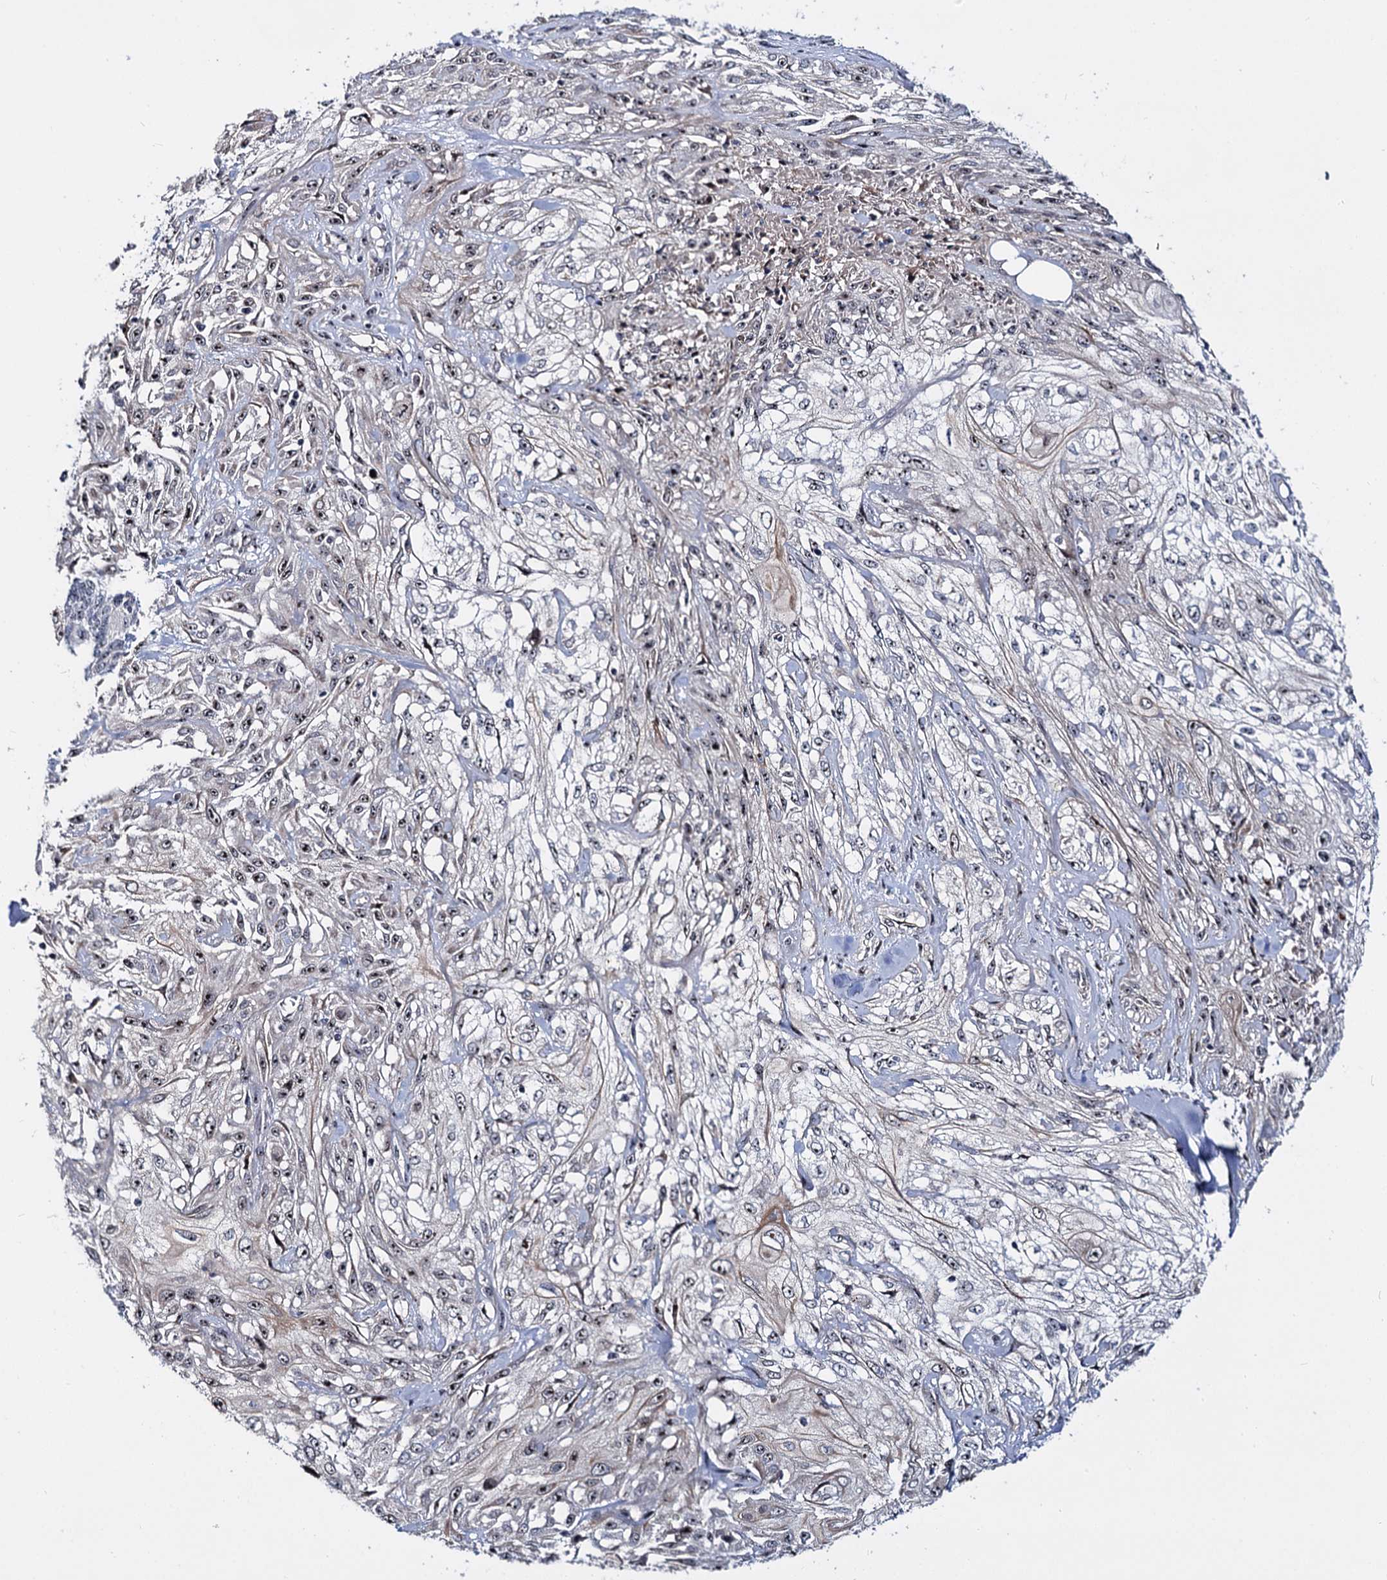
{"staining": {"intensity": "weak", "quantity": "25%-75%", "location": "nuclear"}, "tissue": "skin cancer", "cell_type": "Tumor cells", "image_type": "cancer", "snomed": [{"axis": "morphology", "description": "Squamous cell carcinoma, NOS"}, {"axis": "morphology", "description": "Squamous cell carcinoma, metastatic, NOS"}, {"axis": "topography", "description": "Skin"}, {"axis": "topography", "description": "Lymph node"}], "caption": "Brown immunohistochemical staining in skin cancer exhibits weak nuclear staining in approximately 25%-75% of tumor cells.", "gene": "SUPT20H", "patient": {"sex": "male", "age": 75}}